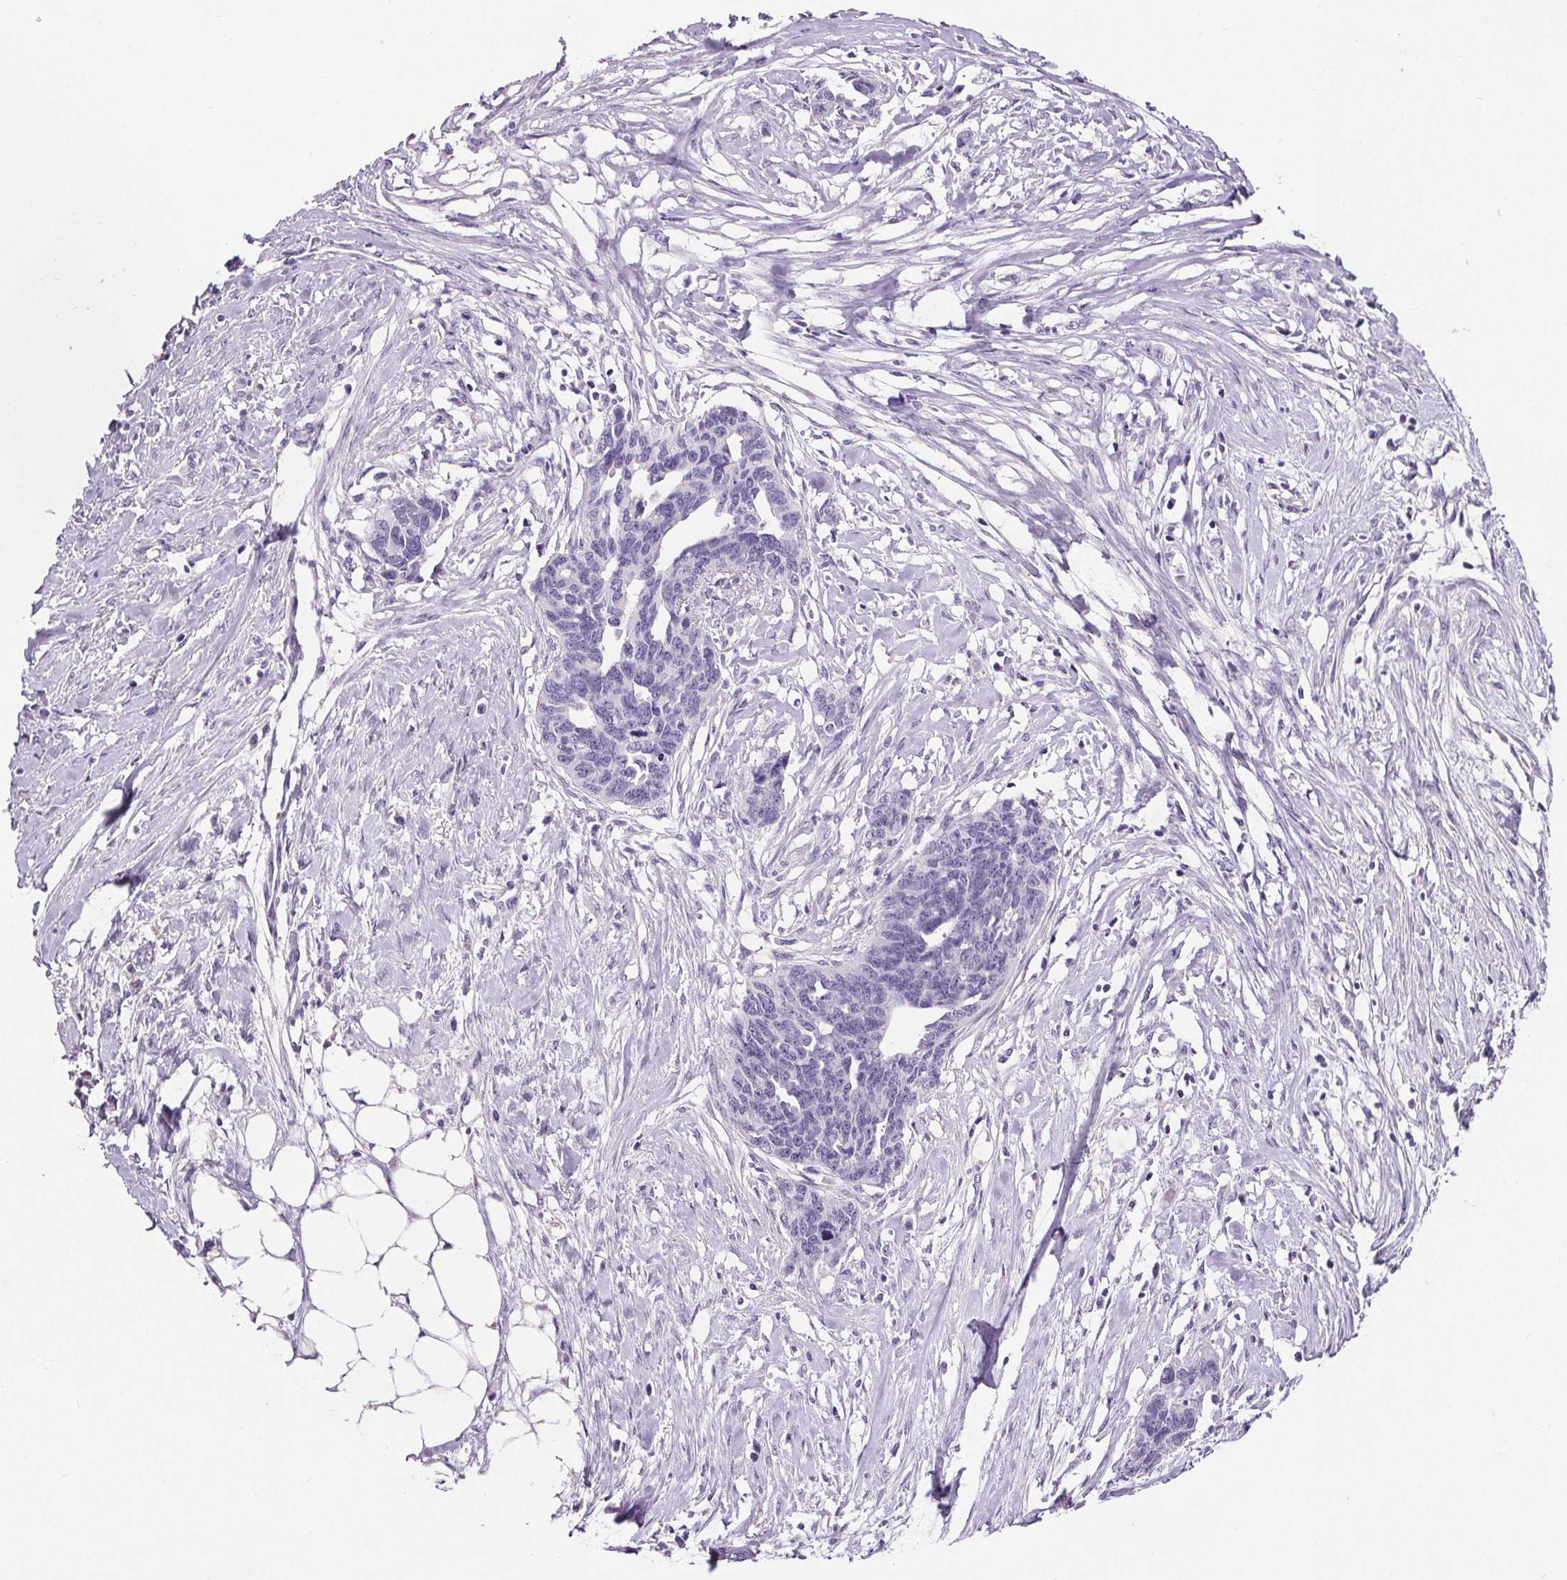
{"staining": {"intensity": "negative", "quantity": "none", "location": "none"}, "tissue": "ovarian cancer", "cell_type": "Tumor cells", "image_type": "cancer", "snomed": [{"axis": "morphology", "description": "Cystadenocarcinoma, serous, NOS"}, {"axis": "topography", "description": "Ovary"}], "caption": "A photomicrograph of ovarian cancer stained for a protein reveals no brown staining in tumor cells. Nuclei are stained in blue.", "gene": "CD5L", "patient": {"sex": "female", "age": 69}}